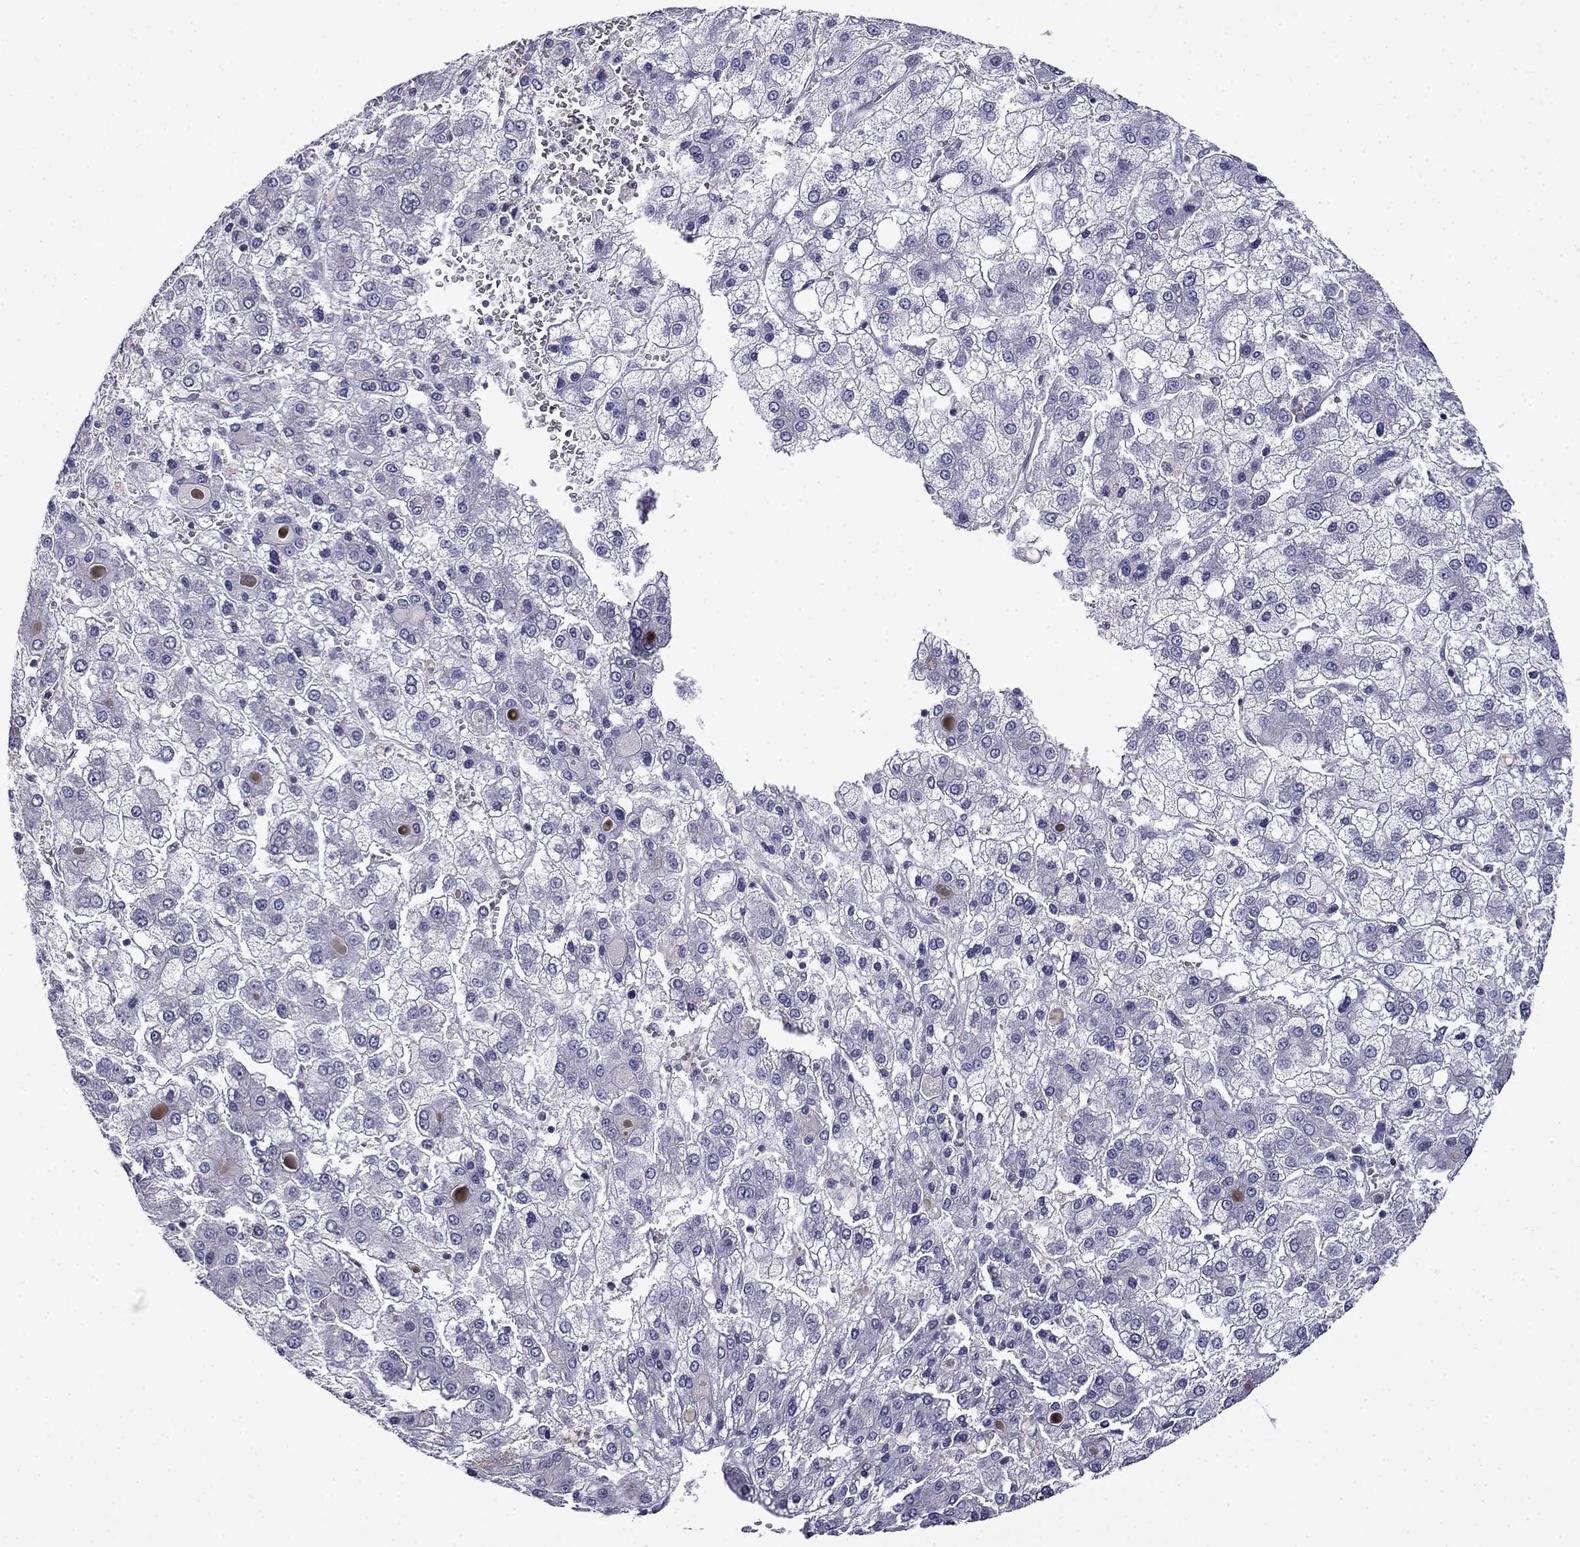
{"staining": {"intensity": "negative", "quantity": "none", "location": "none"}, "tissue": "liver cancer", "cell_type": "Tumor cells", "image_type": "cancer", "snomed": [{"axis": "morphology", "description": "Carcinoma, Hepatocellular, NOS"}, {"axis": "topography", "description": "Liver"}], "caption": "IHC of human hepatocellular carcinoma (liver) exhibits no staining in tumor cells.", "gene": "PRR18", "patient": {"sex": "male", "age": 73}}